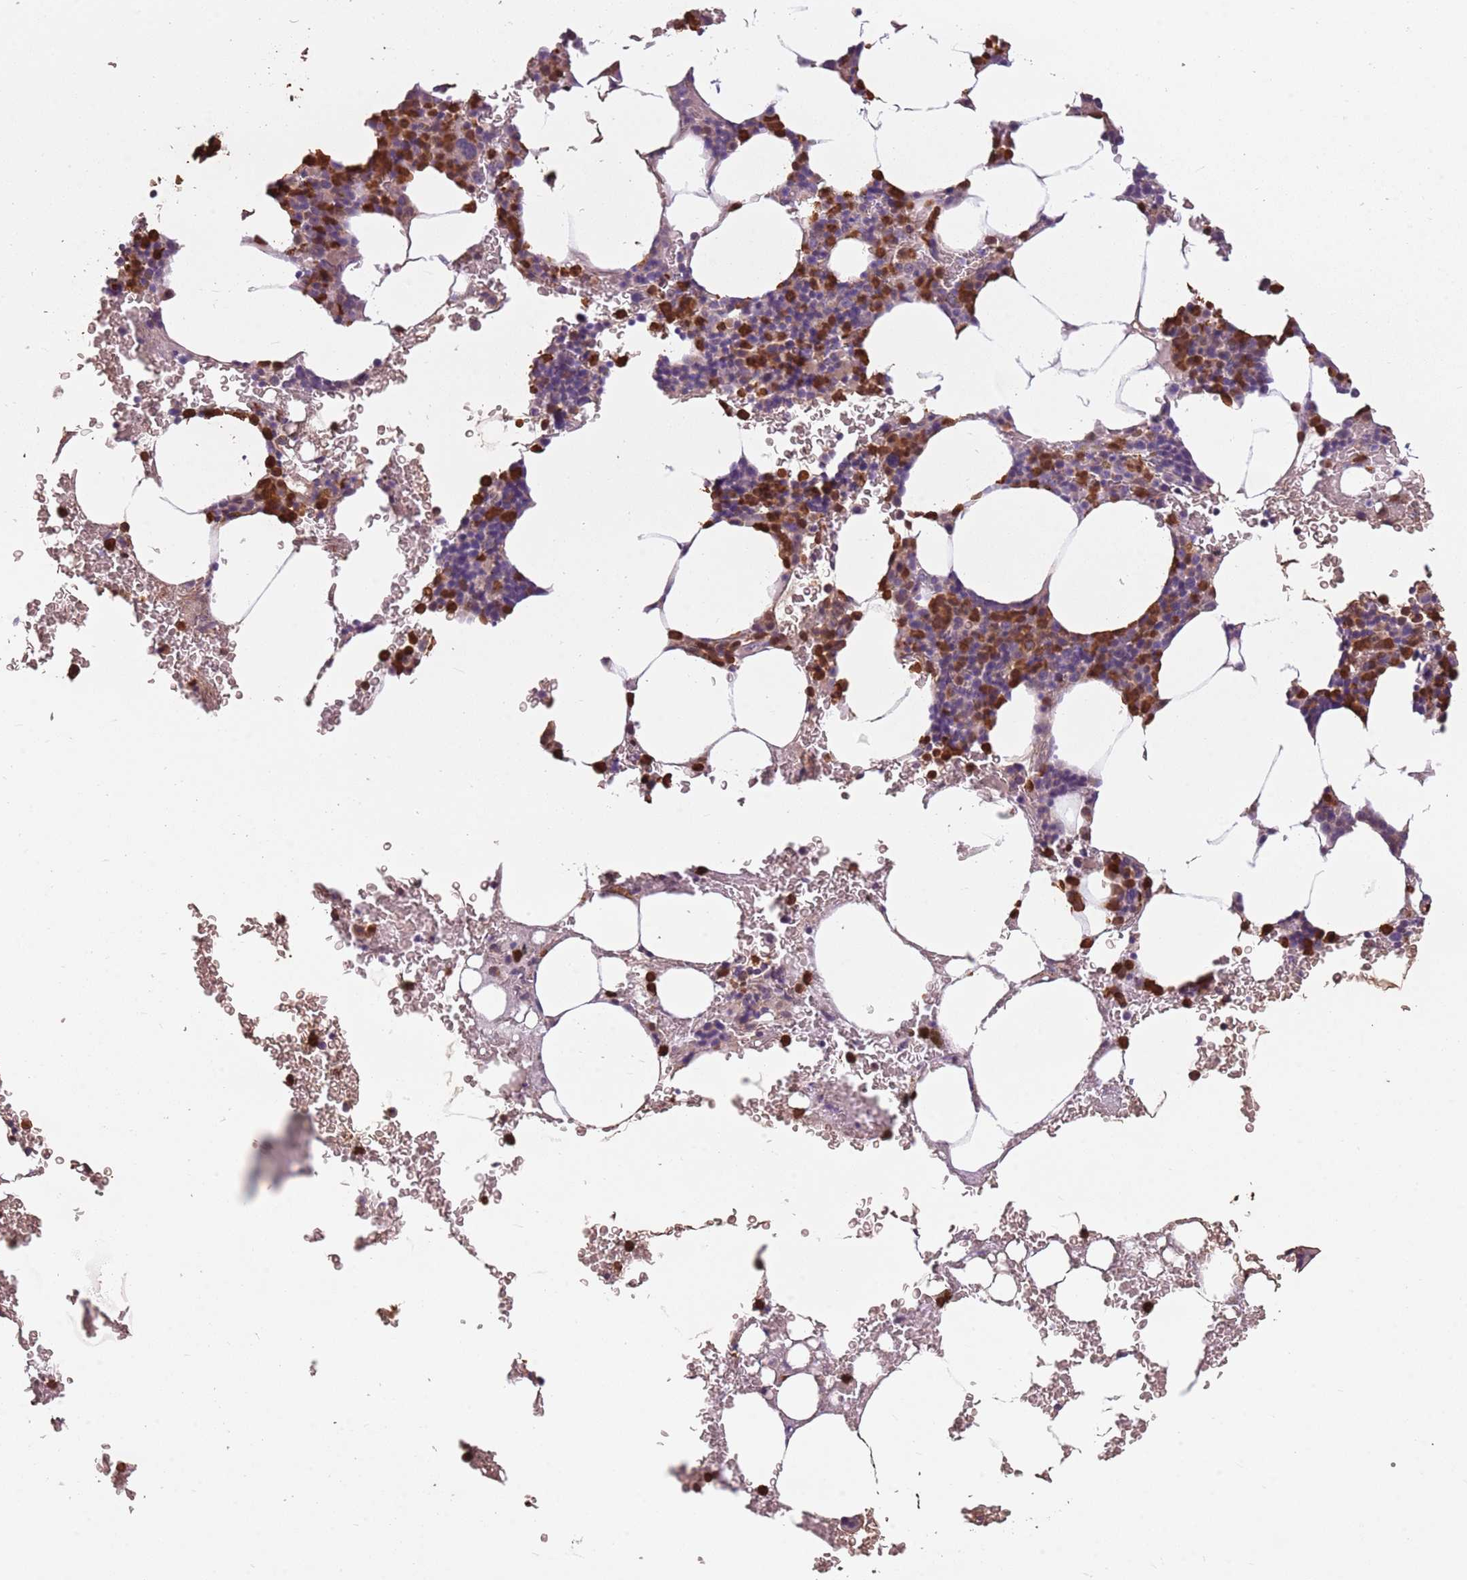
{"staining": {"intensity": "strong", "quantity": "25%-75%", "location": "cytoplasmic/membranous"}, "tissue": "bone marrow", "cell_type": "Hematopoietic cells", "image_type": "normal", "snomed": [{"axis": "morphology", "description": "Normal tissue, NOS"}, {"axis": "topography", "description": "Bone marrow"}], "caption": "Strong cytoplasmic/membranous staining for a protein is seen in about 25%-75% of hematopoietic cells of normal bone marrow using immunohistochemistry.", "gene": "SPAG4", "patient": {"sex": "female", "age": 58}}